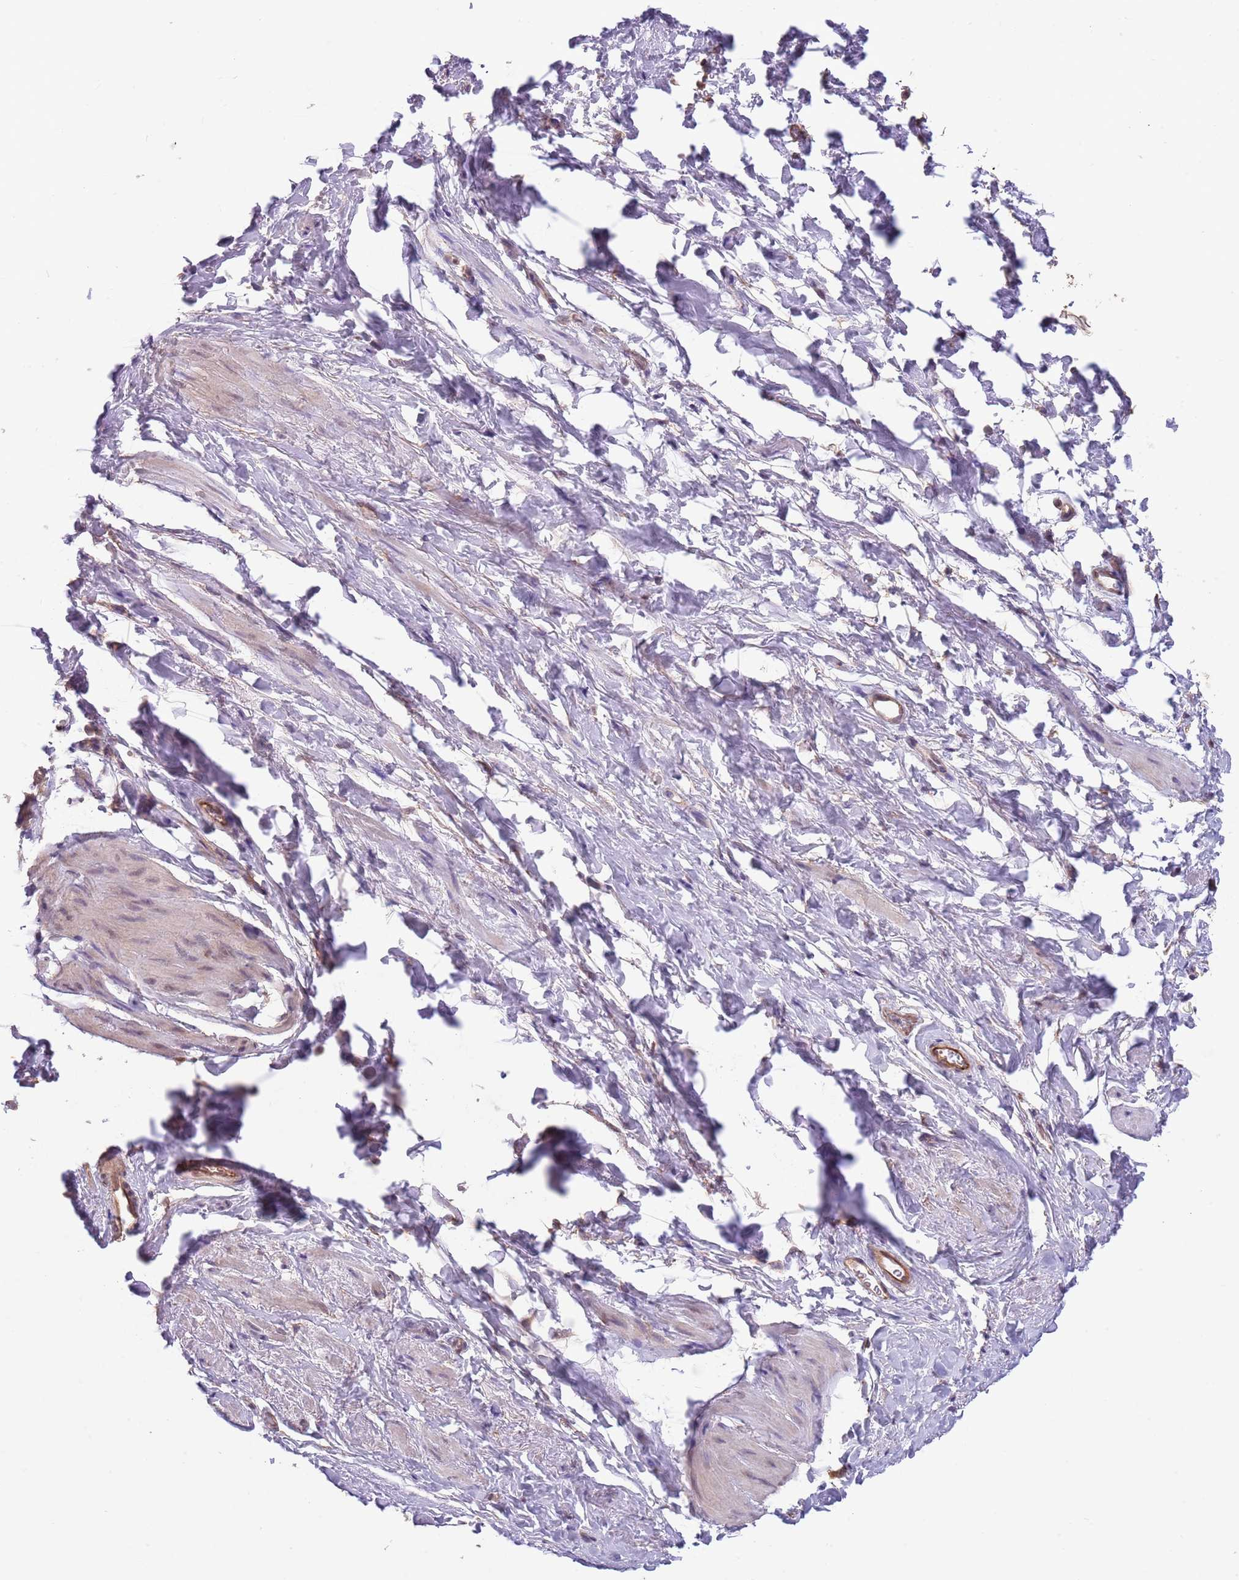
{"staining": {"intensity": "weak", "quantity": "<25%", "location": "cytoplasmic/membranous"}, "tissue": "smooth muscle", "cell_type": "Smooth muscle cells", "image_type": "normal", "snomed": [{"axis": "morphology", "description": "Normal tissue, NOS"}, {"axis": "topography", "description": "Smooth muscle"}, {"axis": "topography", "description": "Peripheral nerve tissue"}], "caption": "This histopathology image is of unremarkable smooth muscle stained with immunohistochemistry (IHC) to label a protein in brown with the nuclei are counter-stained blue. There is no expression in smooth muscle cells. The staining is performed using DAB (3,3'-diaminobenzidine) brown chromogen with nuclei counter-stained in using hematoxylin.", "gene": "CREBZF", "patient": {"sex": "male", "age": 69}}